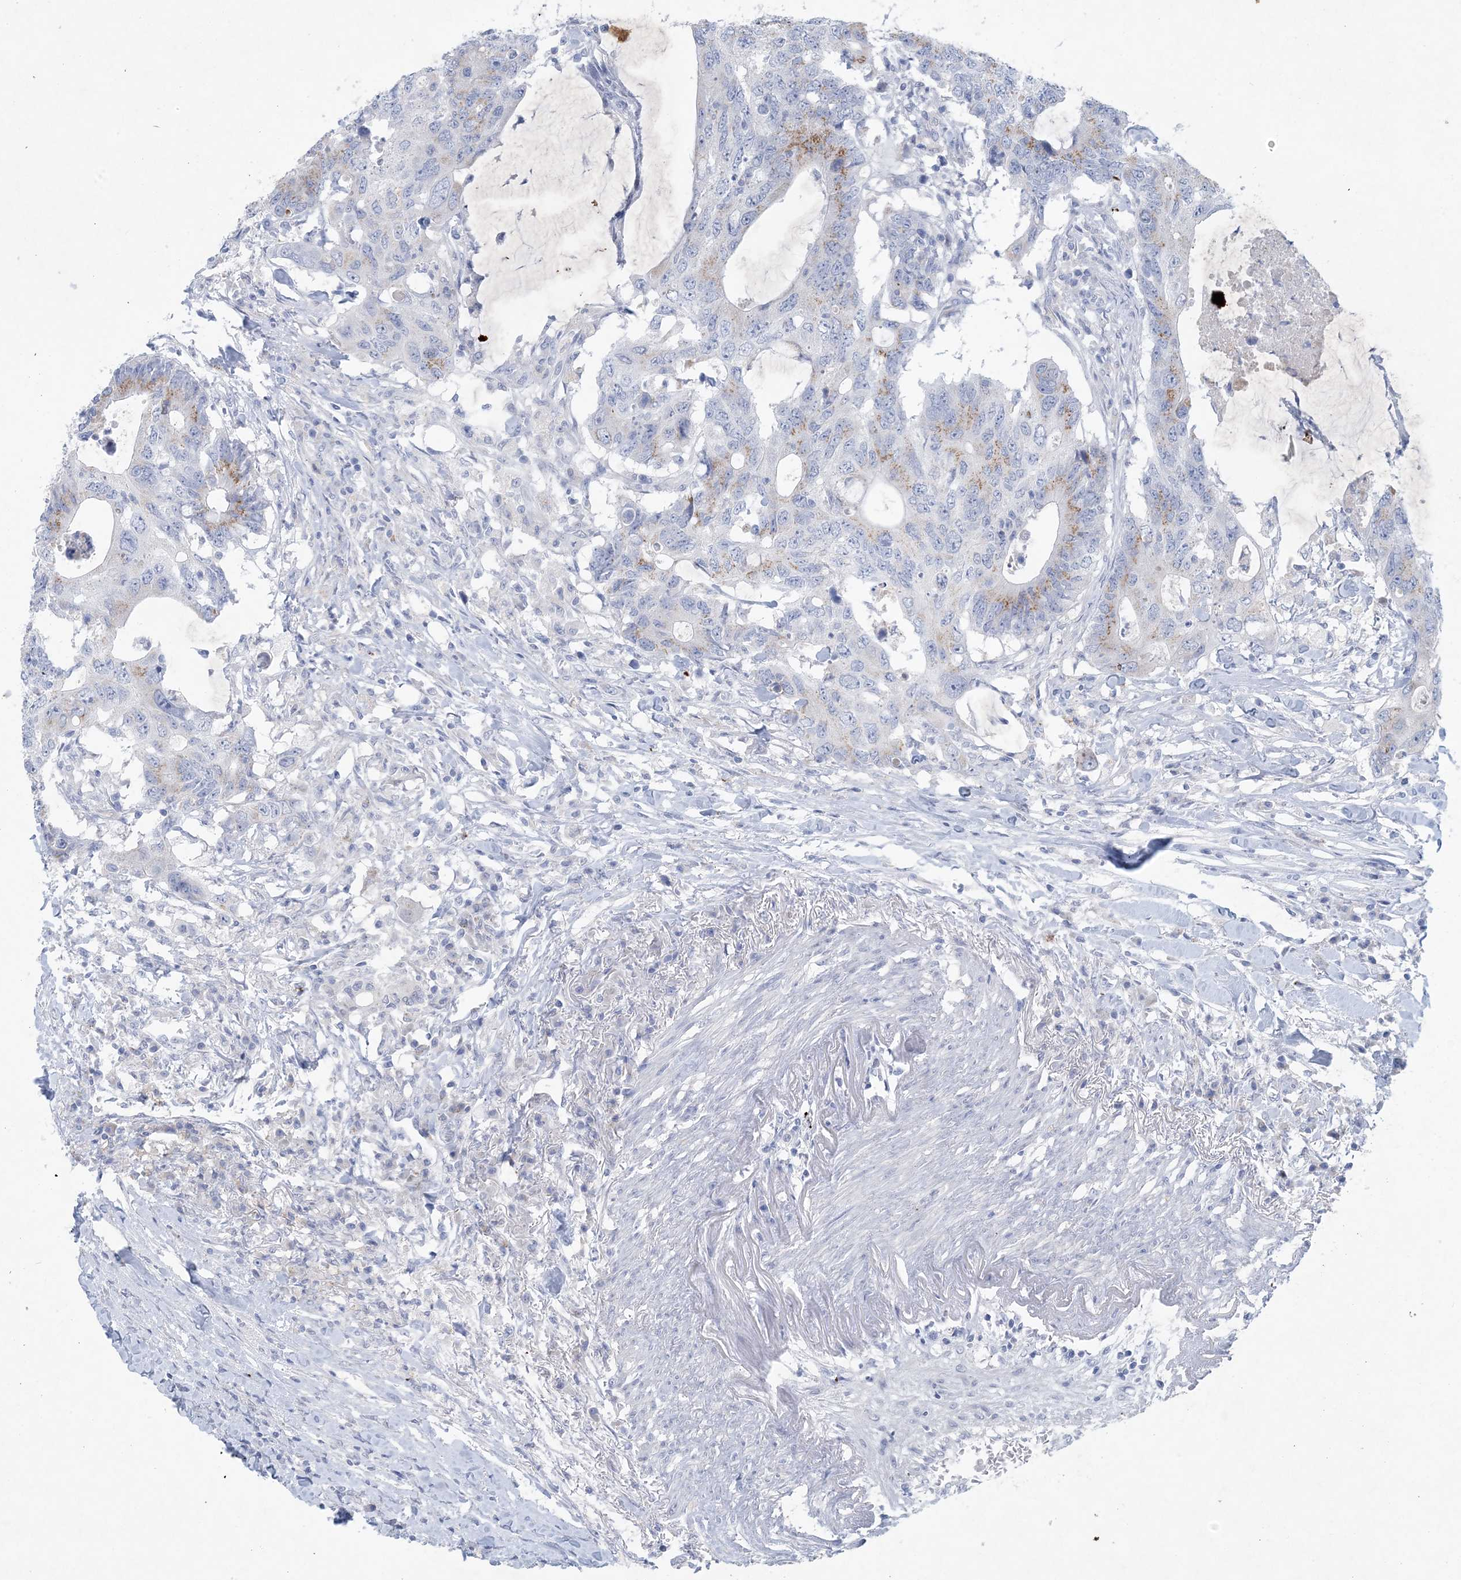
{"staining": {"intensity": "weak", "quantity": "<25%", "location": "cytoplasmic/membranous"}, "tissue": "colorectal cancer", "cell_type": "Tumor cells", "image_type": "cancer", "snomed": [{"axis": "morphology", "description": "Adenocarcinoma, NOS"}, {"axis": "topography", "description": "Colon"}], "caption": "This is an IHC photomicrograph of human colorectal cancer (adenocarcinoma). There is no positivity in tumor cells.", "gene": "GABRG1", "patient": {"sex": "male", "age": 71}}